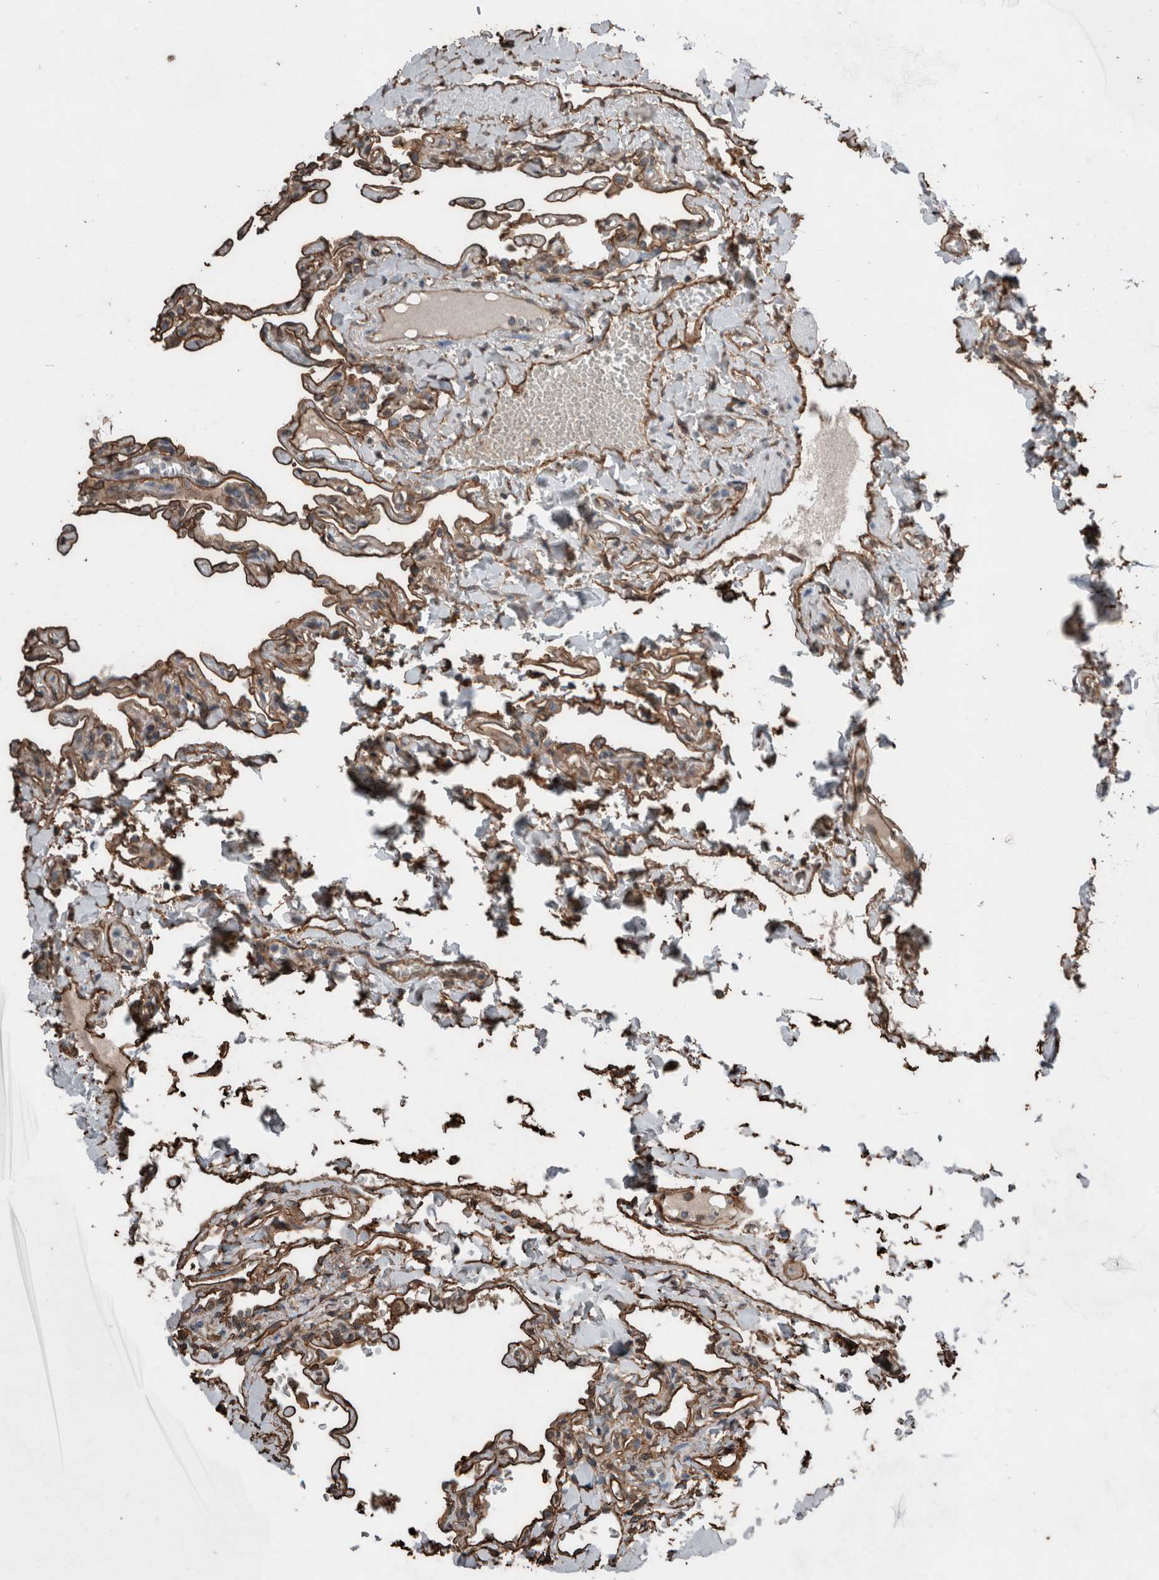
{"staining": {"intensity": "strong", "quantity": ">75%", "location": "cytoplasmic/membranous"}, "tissue": "lung", "cell_type": "Alveolar cells", "image_type": "normal", "snomed": [{"axis": "morphology", "description": "Normal tissue, NOS"}, {"axis": "topography", "description": "Lung"}], "caption": "Protein analysis of normal lung displays strong cytoplasmic/membranous positivity in about >75% of alveolar cells.", "gene": "S100A10", "patient": {"sex": "male", "age": 21}}